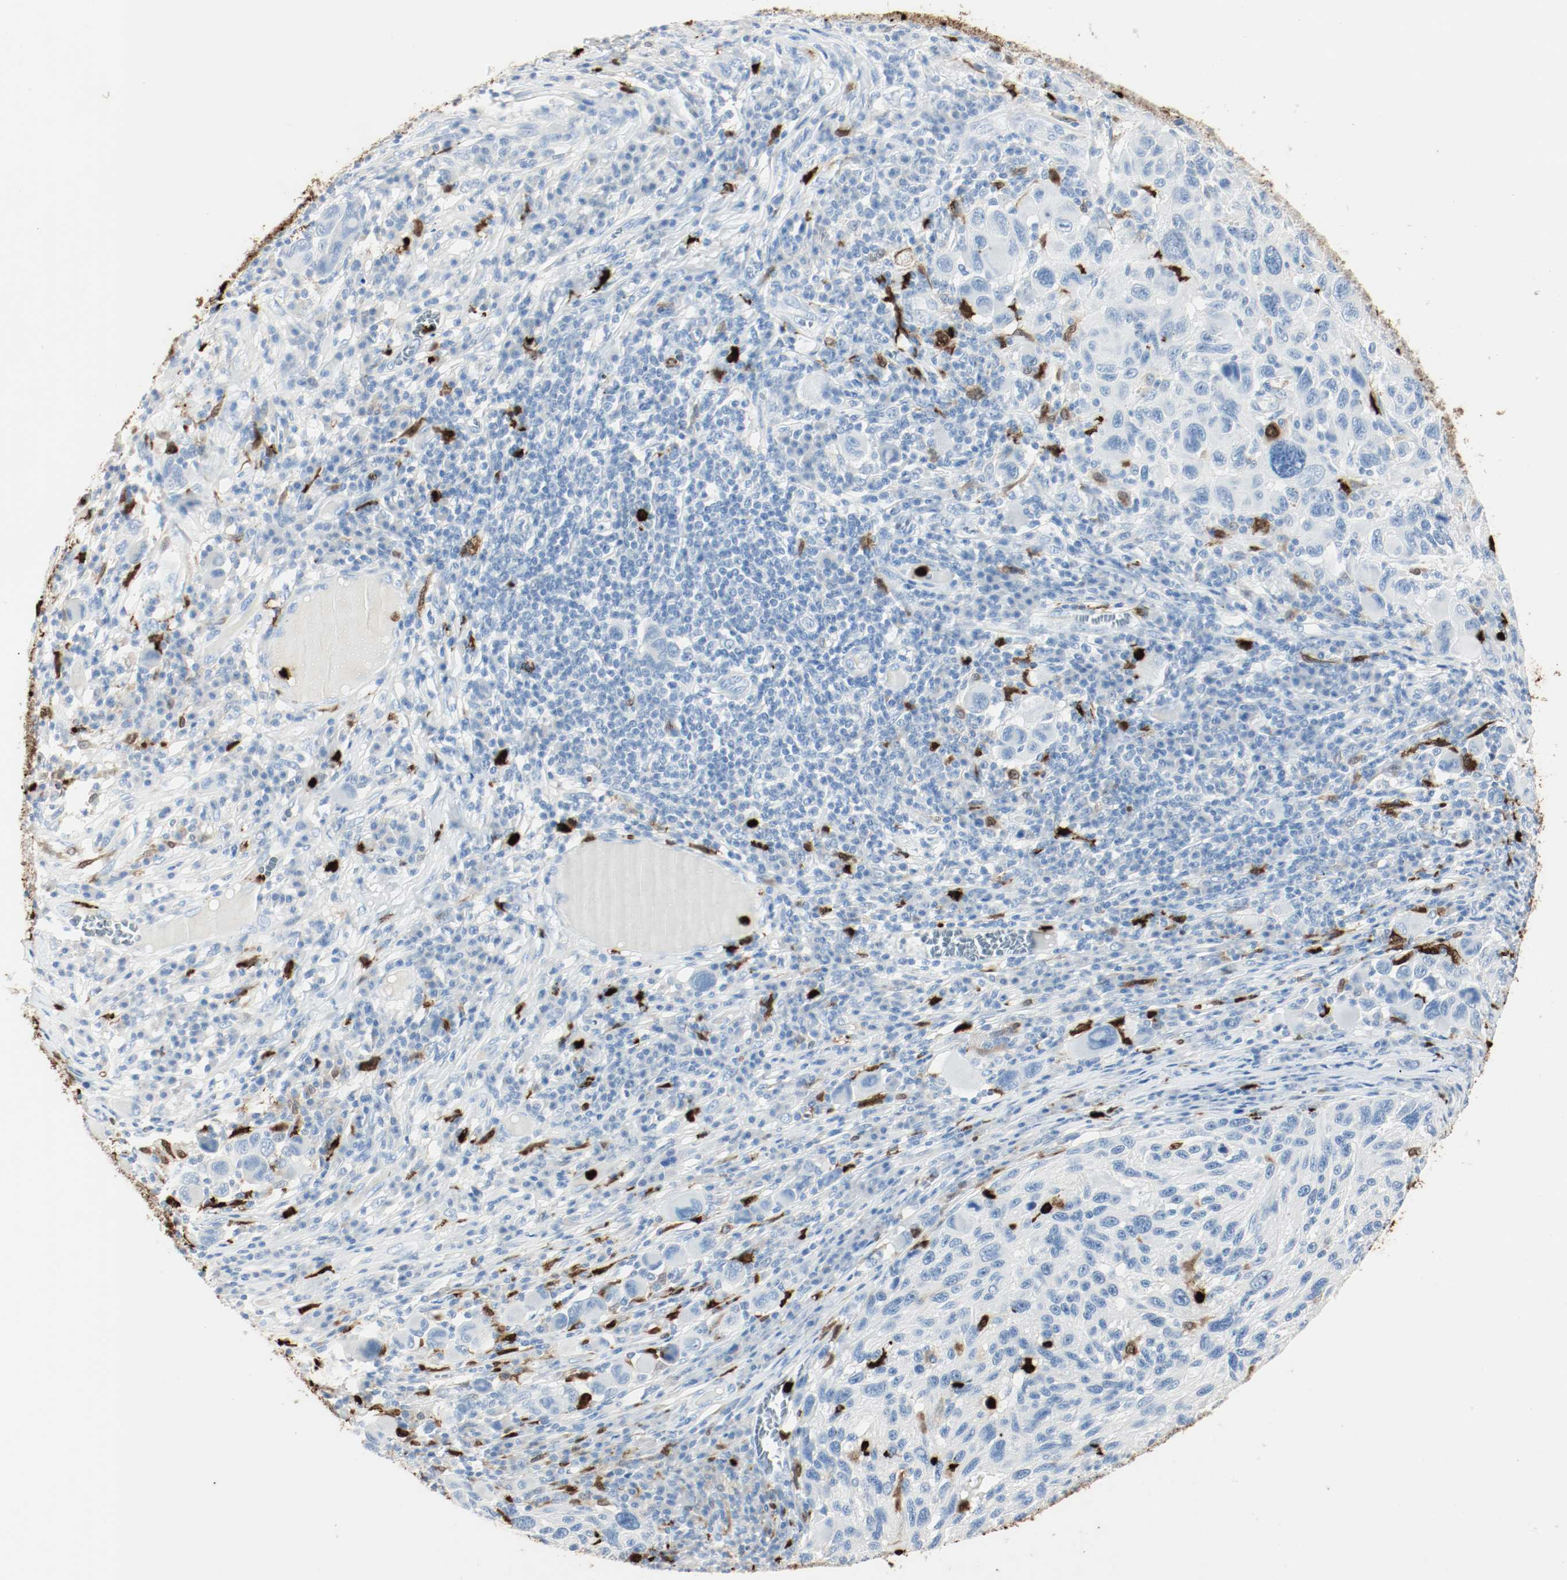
{"staining": {"intensity": "negative", "quantity": "none", "location": "none"}, "tissue": "melanoma", "cell_type": "Tumor cells", "image_type": "cancer", "snomed": [{"axis": "morphology", "description": "Malignant melanoma, NOS"}, {"axis": "topography", "description": "Skin"}], "caption": "Protein analysis of malignant melanoma reveals no significant staining in tumor cells. (DAB (3,3'-diaminobenzidine) immunohistochemistry, high magnification).", "gene": "S100A9", "patient": {"sex": "male", "age": 53}}